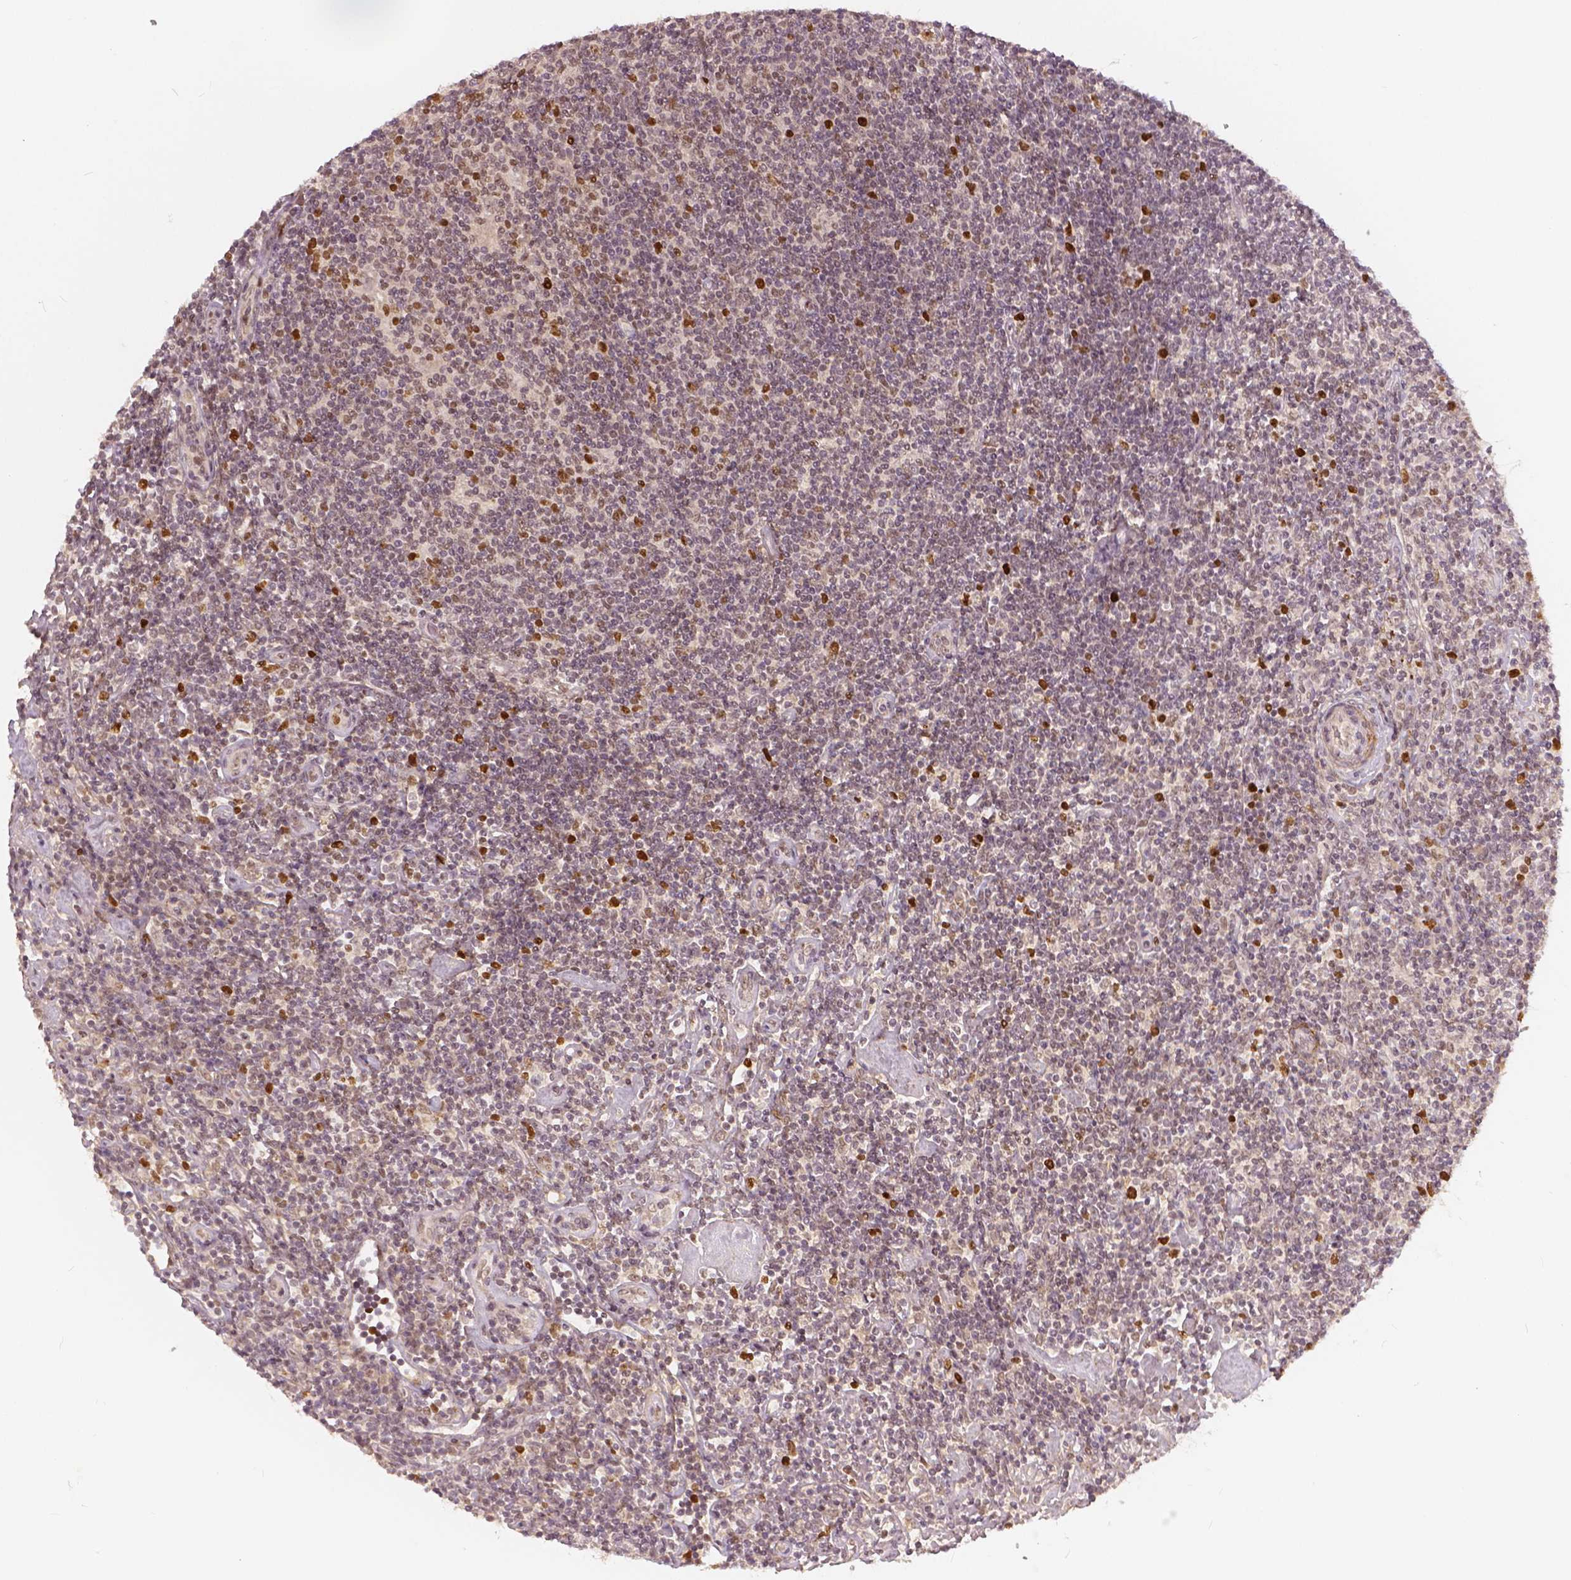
{"staining": {"intensity": "negative", "quantity": "none", "location": "none"}, "tissue": "lymphoma", "cell_type": "Tumor cells", "image_type": "cancer", "snomed": [{"axis": "morphology", "description": "Hodgkin's disease, NOS"}, {"axis": "topography", "description": "Lymph node"}], "caption": "IHC histopathology image of neoplastic tissue: Hodgkin's disease stained with DAB demonstrates no significant protein expression in tumor cells.", "gene": "NSD2", "patient": {"sex": "male", "age": 40}}